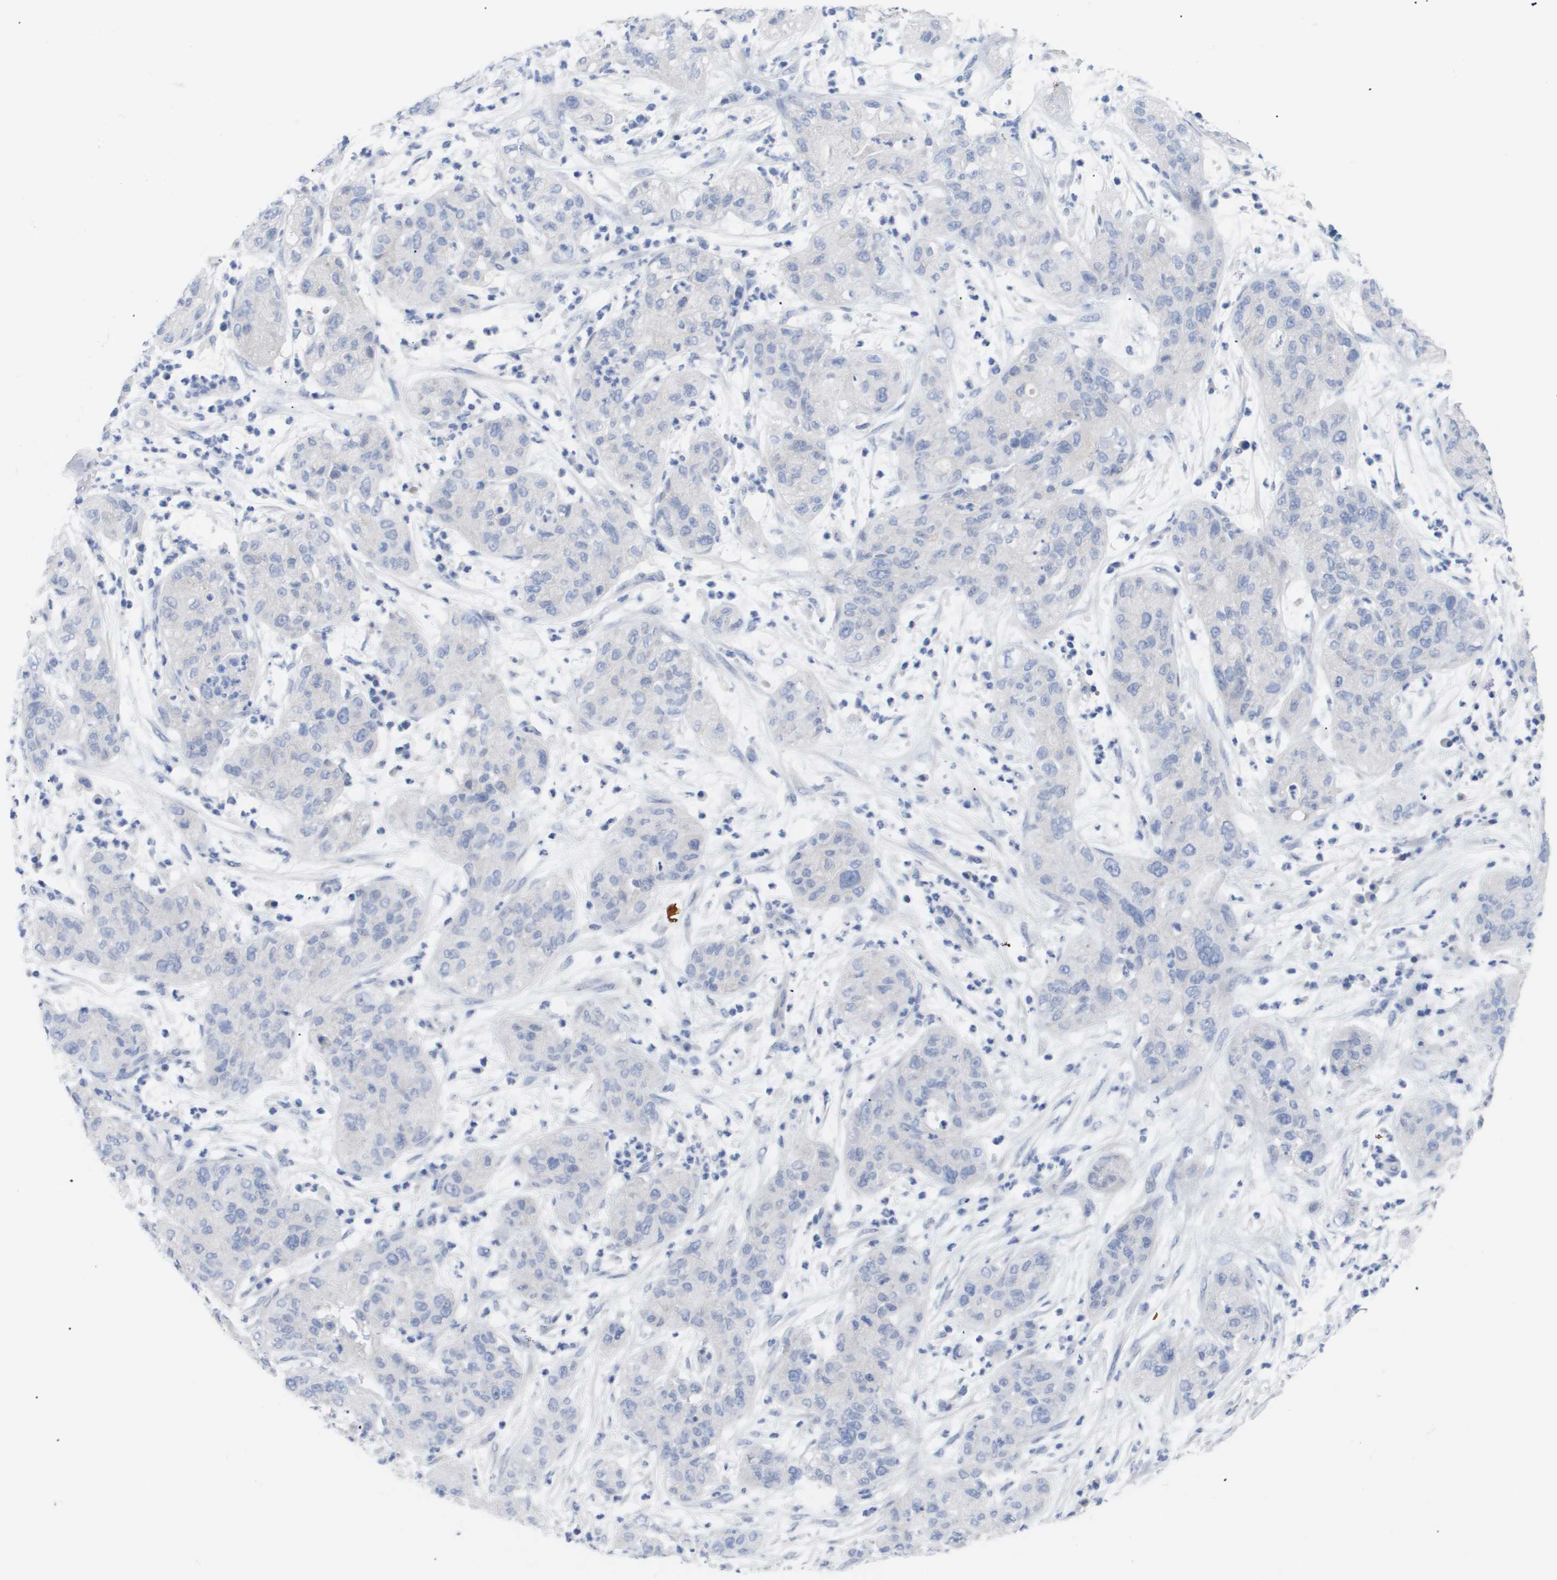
{"staining": {"intensity": "negative", "quantity": "none", "location": "none"}, "tissue": "pancreatic cancer", "cell_type": "Tumor cells", "image_type": "cancer", "snomed": [{"axis": "morphology", "description": "Adenocarcinoma, NOS"}, {"axis": "topography", "description": "Pancreas"}], "caption": "This is an immunohistochemistry (IHC) micrograph of adenocarcinoma (pancreatic). There is no staining in tumor cells.", "gene": "CAV3", "patient": {"sex": "female", "age": 78}}